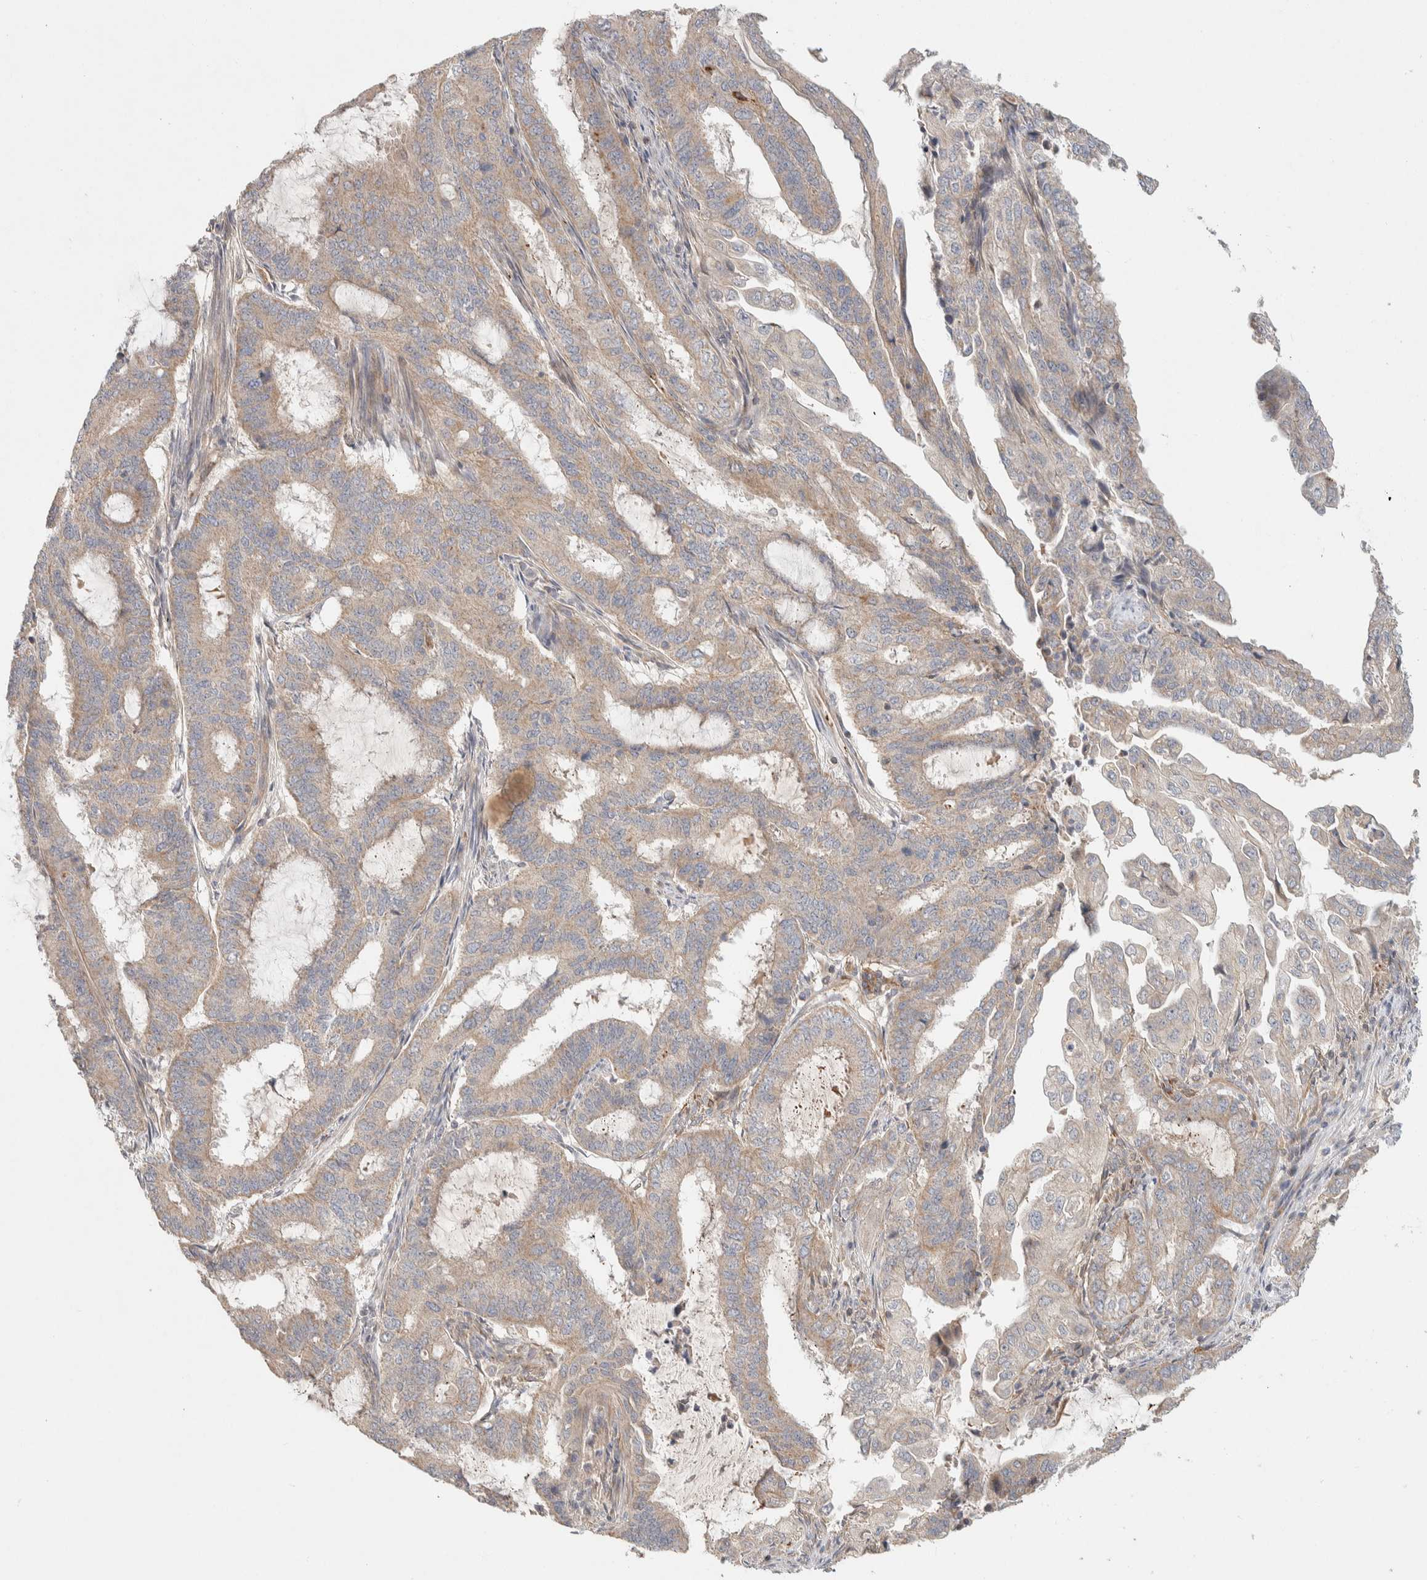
{"staining": {"intensity": "weak", "quantity": ">75%", "location": "cytoplasmic/membranous"}, "tissue": "endometrial cancer", "cell_type": "Tumor cells", "image_type": "cancer", "snomed": [{"axis": "morphology", "description": "Adenocarcinoma, NOS"}, {"axis": "topography", "description": "Endometrium"}], "caption": "Protein analysis of endometrial cancer (adenocarcinoma) tissue shows weak cytoplasmic/membranous expression in approximately >75% of tumor cells. (brown staining indicates protein expression, while blue staining denotes nuclei).", "gene": "KIF9", "patient": {"sex": "female", "age": 51}}